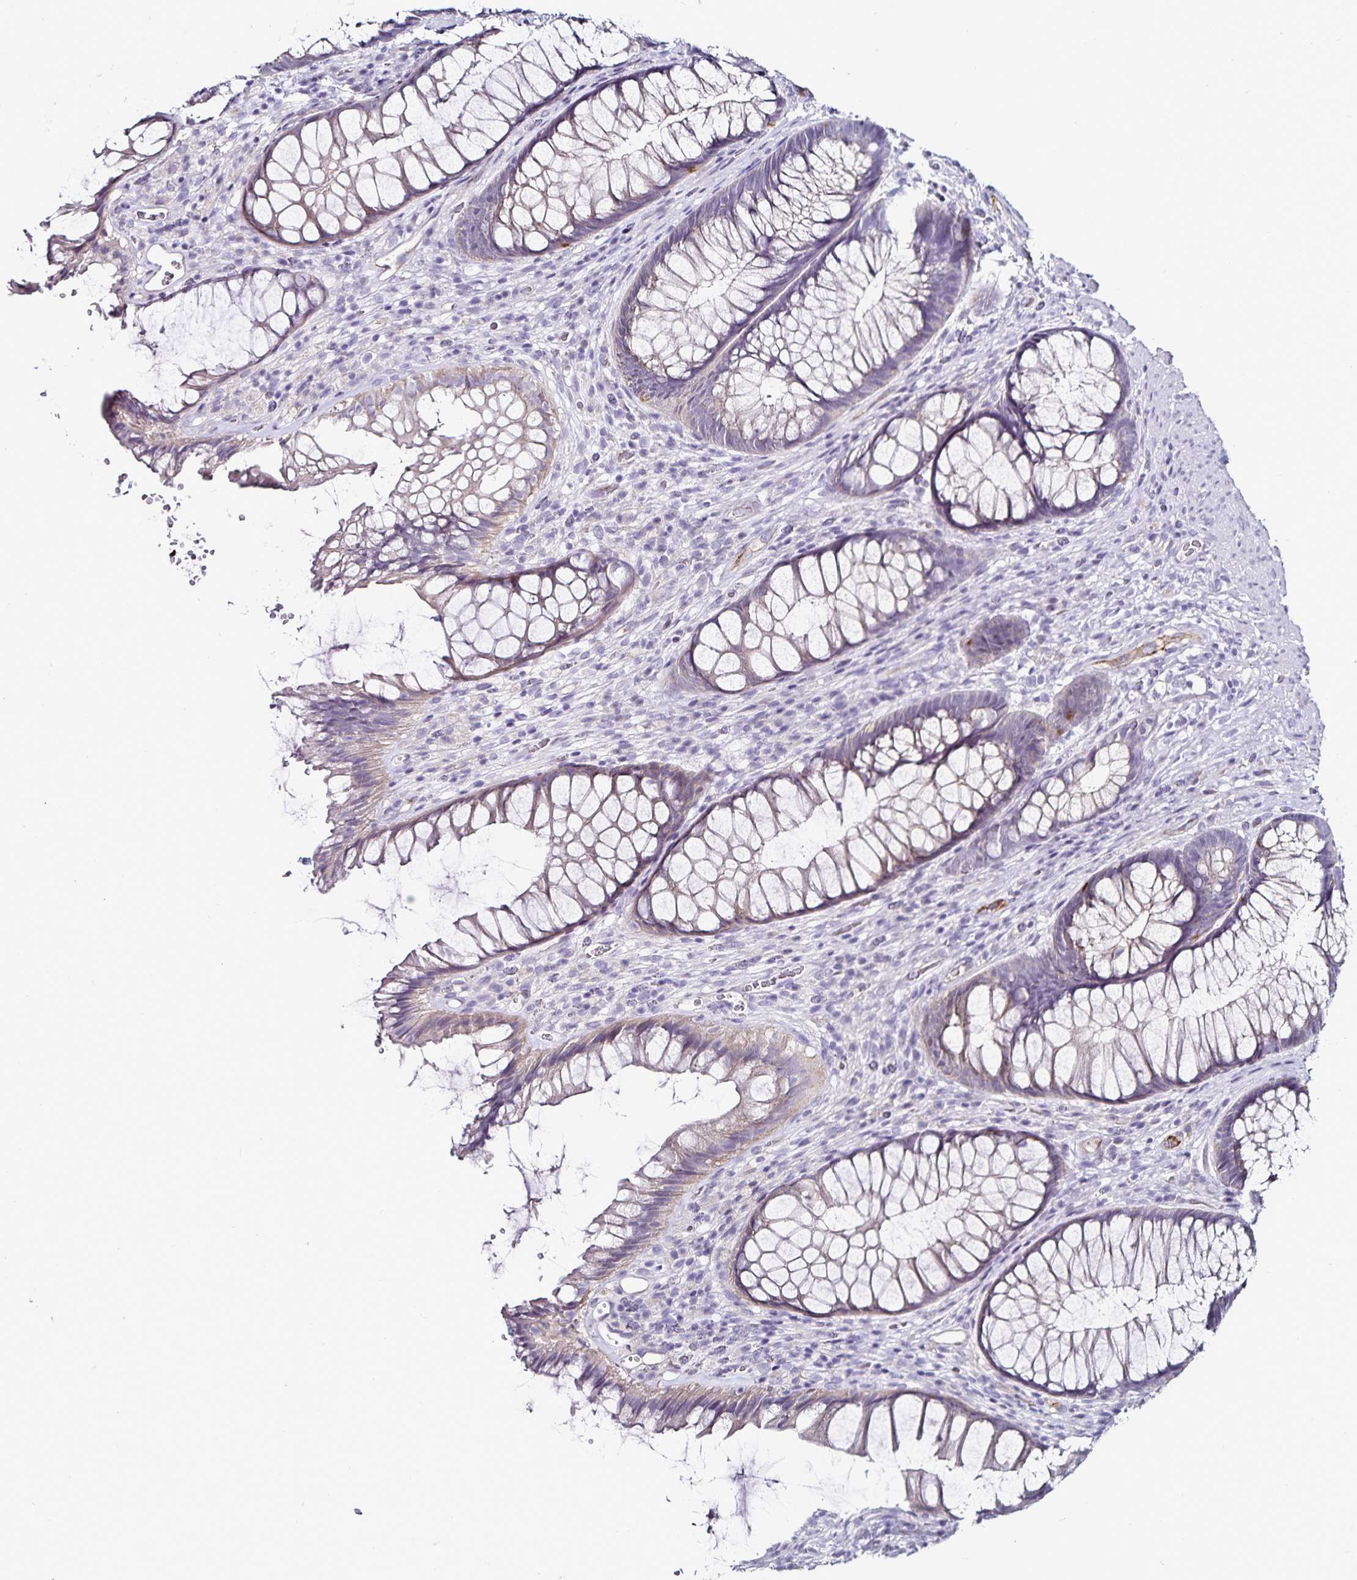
{"staining": {"intensity": "weak", "quantity": "<25%", "location": "cytoplasmic/membranous"}, "tissue": "rectum", "cell_type": "Glandular cells", "image_type": "normal", "snomed": [{"axis": "morphology", "description": "Normal tissue, NOS"}, {"axis": "topography", "description": "Rectum"}], "caption": "Glandular cells are negative for brown protein staining in normal rectum.", "gene": "TSPAN7", "patient": {"sex": "male", "age": 53}}